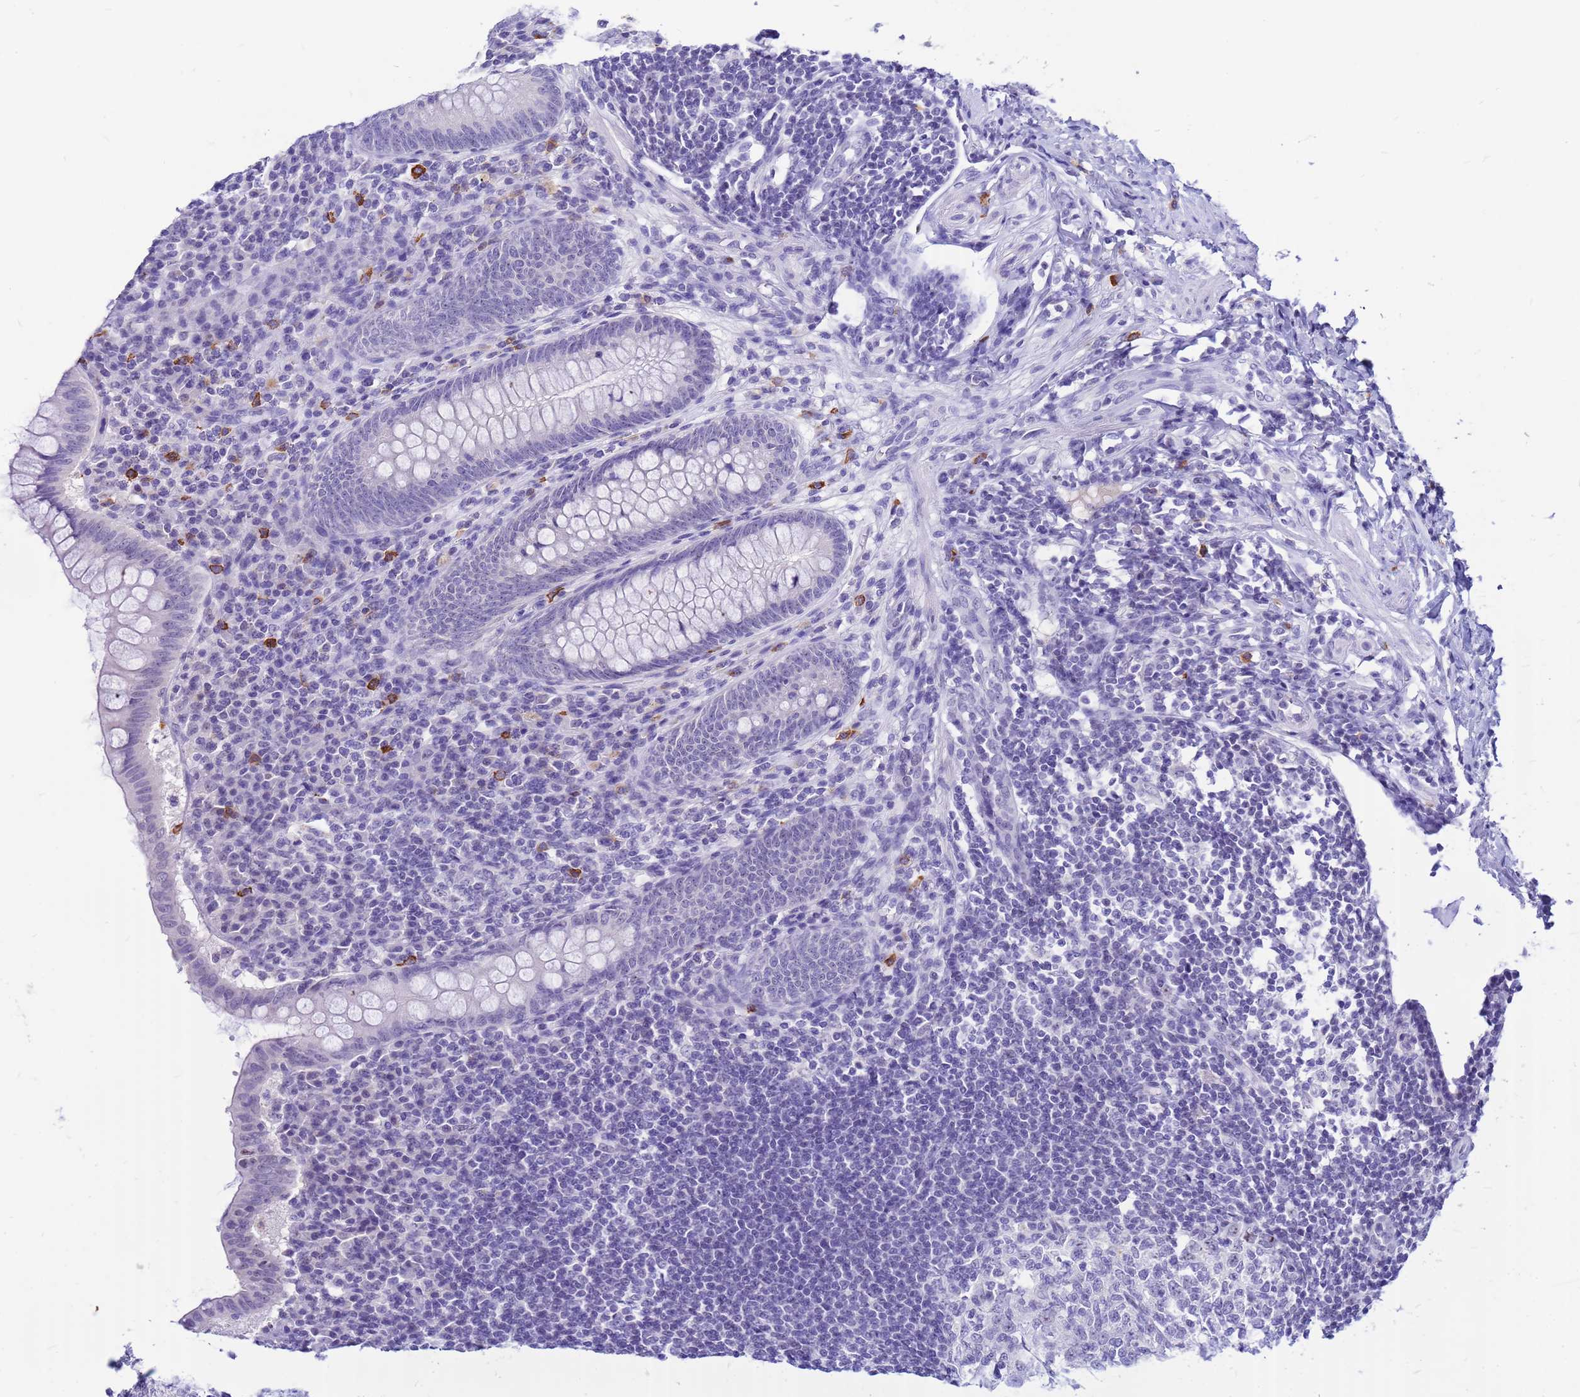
{"staining": {"intensity": "weak", "quantity": "<25%", "location": "nuclear"}, "tissue": "appendix", "cell_type": "Glandular cells", "image_type": "normal", "snomed": [{"axis": "morphology", "description": "Normal tissue, NOS"}, {"axis": "topography", "description": "Appendix"}], "caption": "DAB immunohistochemical staining of unremarkable appendix demonstrates no significant staining in glandular cells.", "gene": "DMRTC2", "patient": {"sex": "female", "age": 33}}